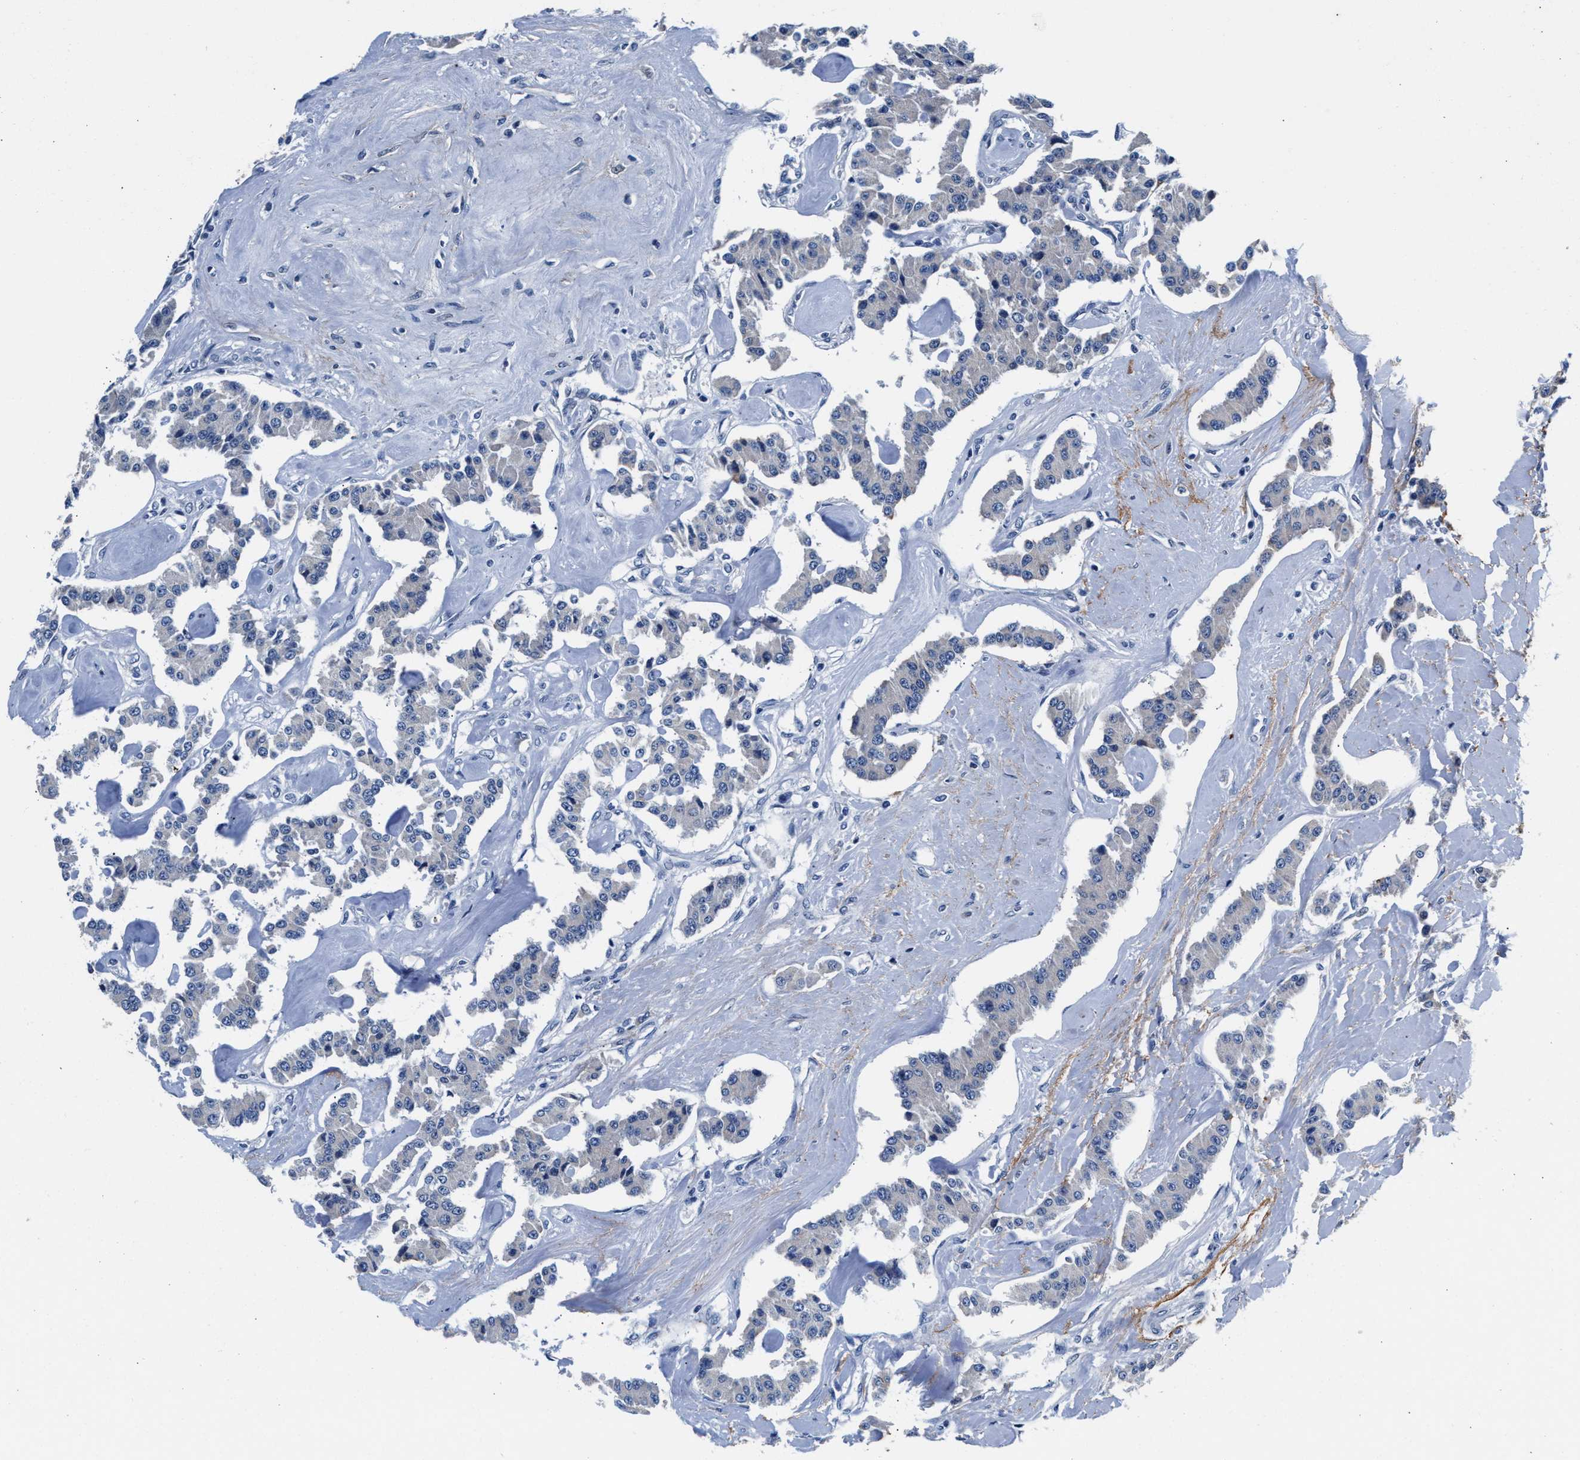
{"staining": {"intensity": "negative", "quantity": "none", "location": "none"}, "tissue": "carcinoid", "cell_type": "Tumor cells", "image_type": "cancer", "snomed": [{"axis": "morphology", "description": "Carcinoid, malignant, NOS"}, {"axis": "topography", "description": "Pancreas"}], "caption": "Malignant carcinoid stained for a protein using immunohistochemistry reveals no expression tumor cells.", "gene": "MYH3", "patient": {"sex": "male", "age": 41}}